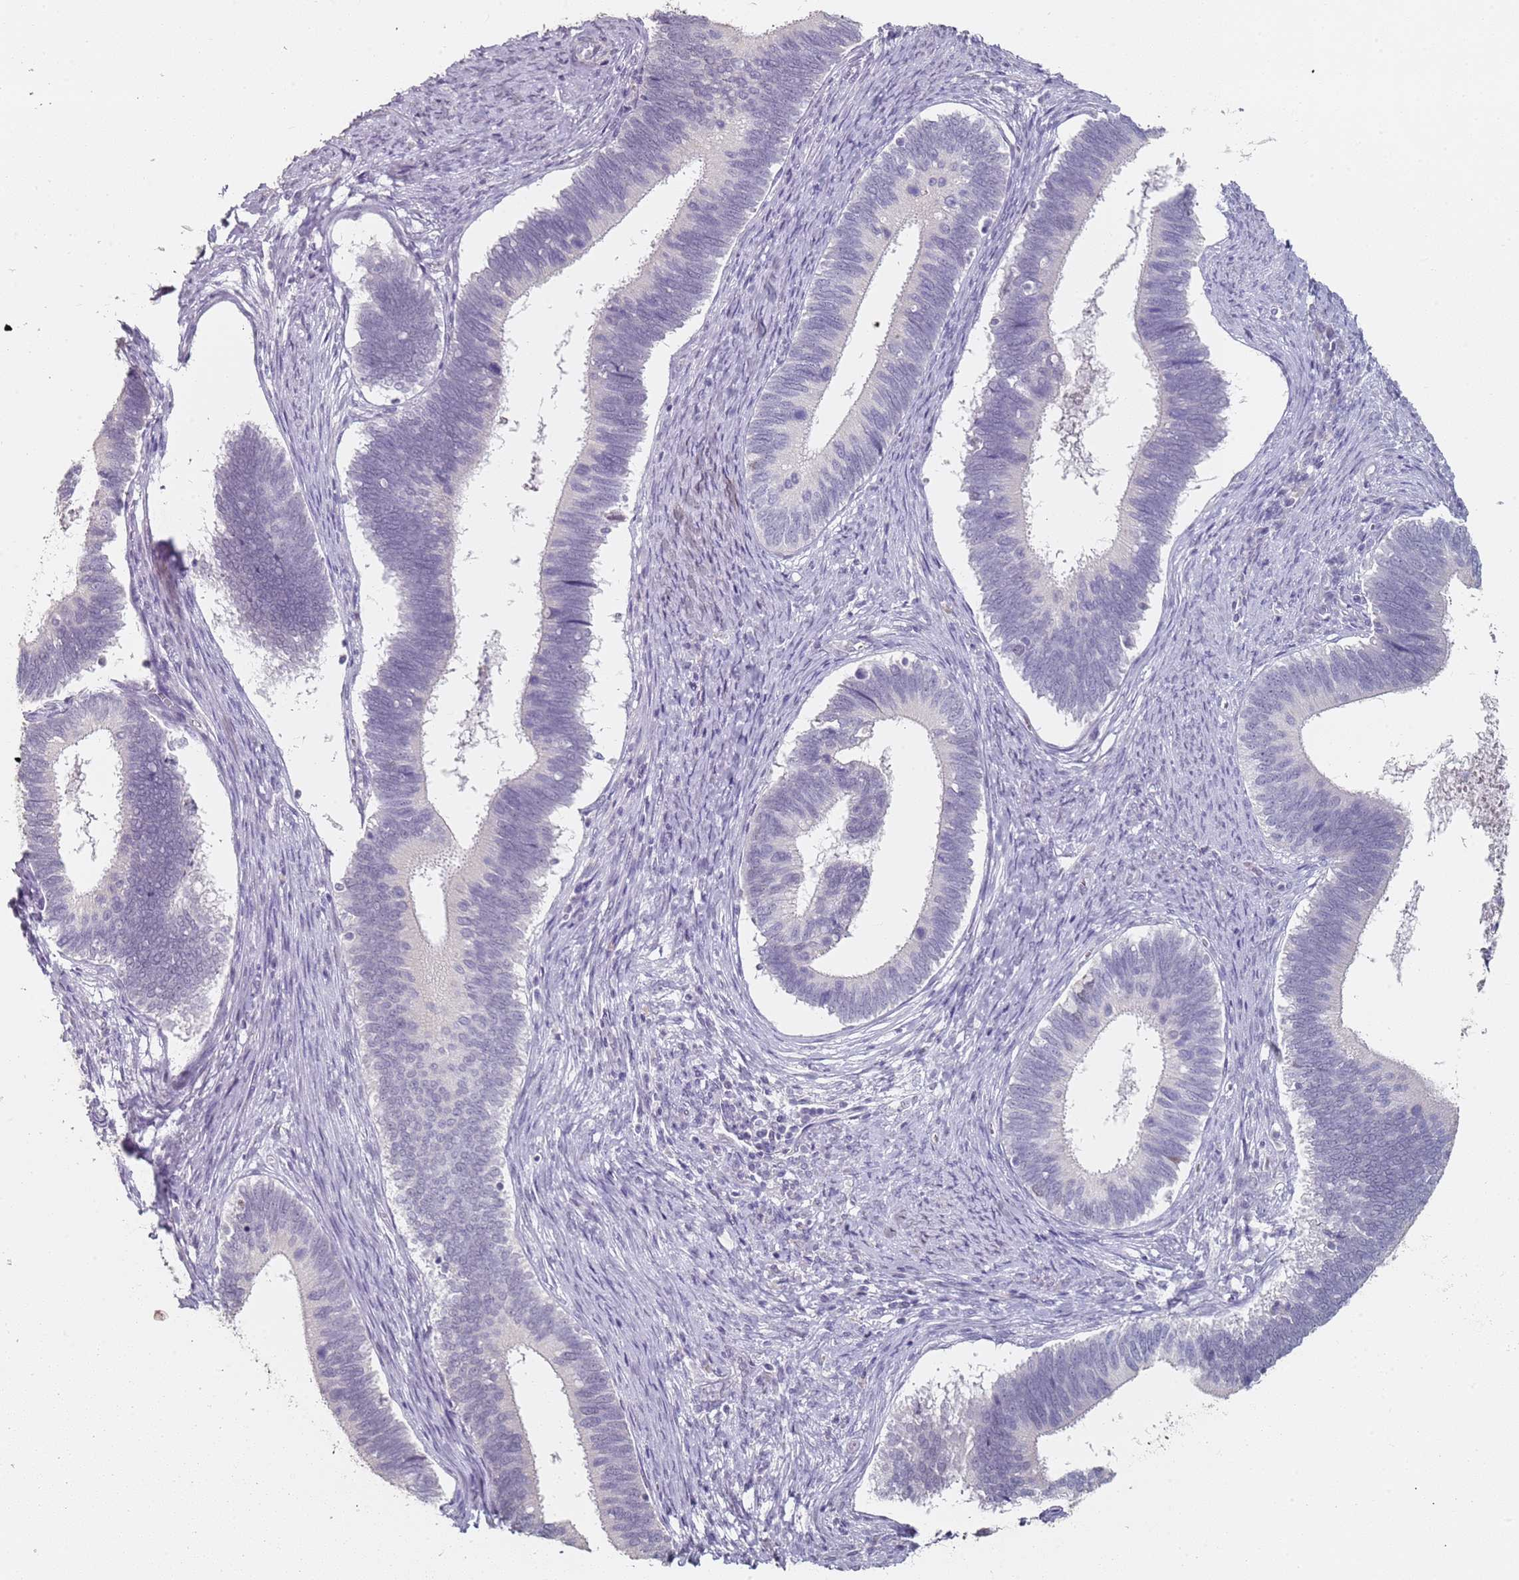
{"staining": {"intensity": "negative", "quantity": "none", "location": "none"}, "tissue": "cervical cancer", "cell_type": "Tumor cells", "image_type": "cancer", "snomed": [{"axis": "morphology", "description": "Adenocarcinoma, NOS"}, {"axis": "topography", "description": "Cervix"}], "caption": "This is a image of immunohistochemistry staining of adenocarcinoma (cervical), which shows no staining in tumor cells.", "gene": "DNAH11", "patient": {"sex": "female", "age": 42}}